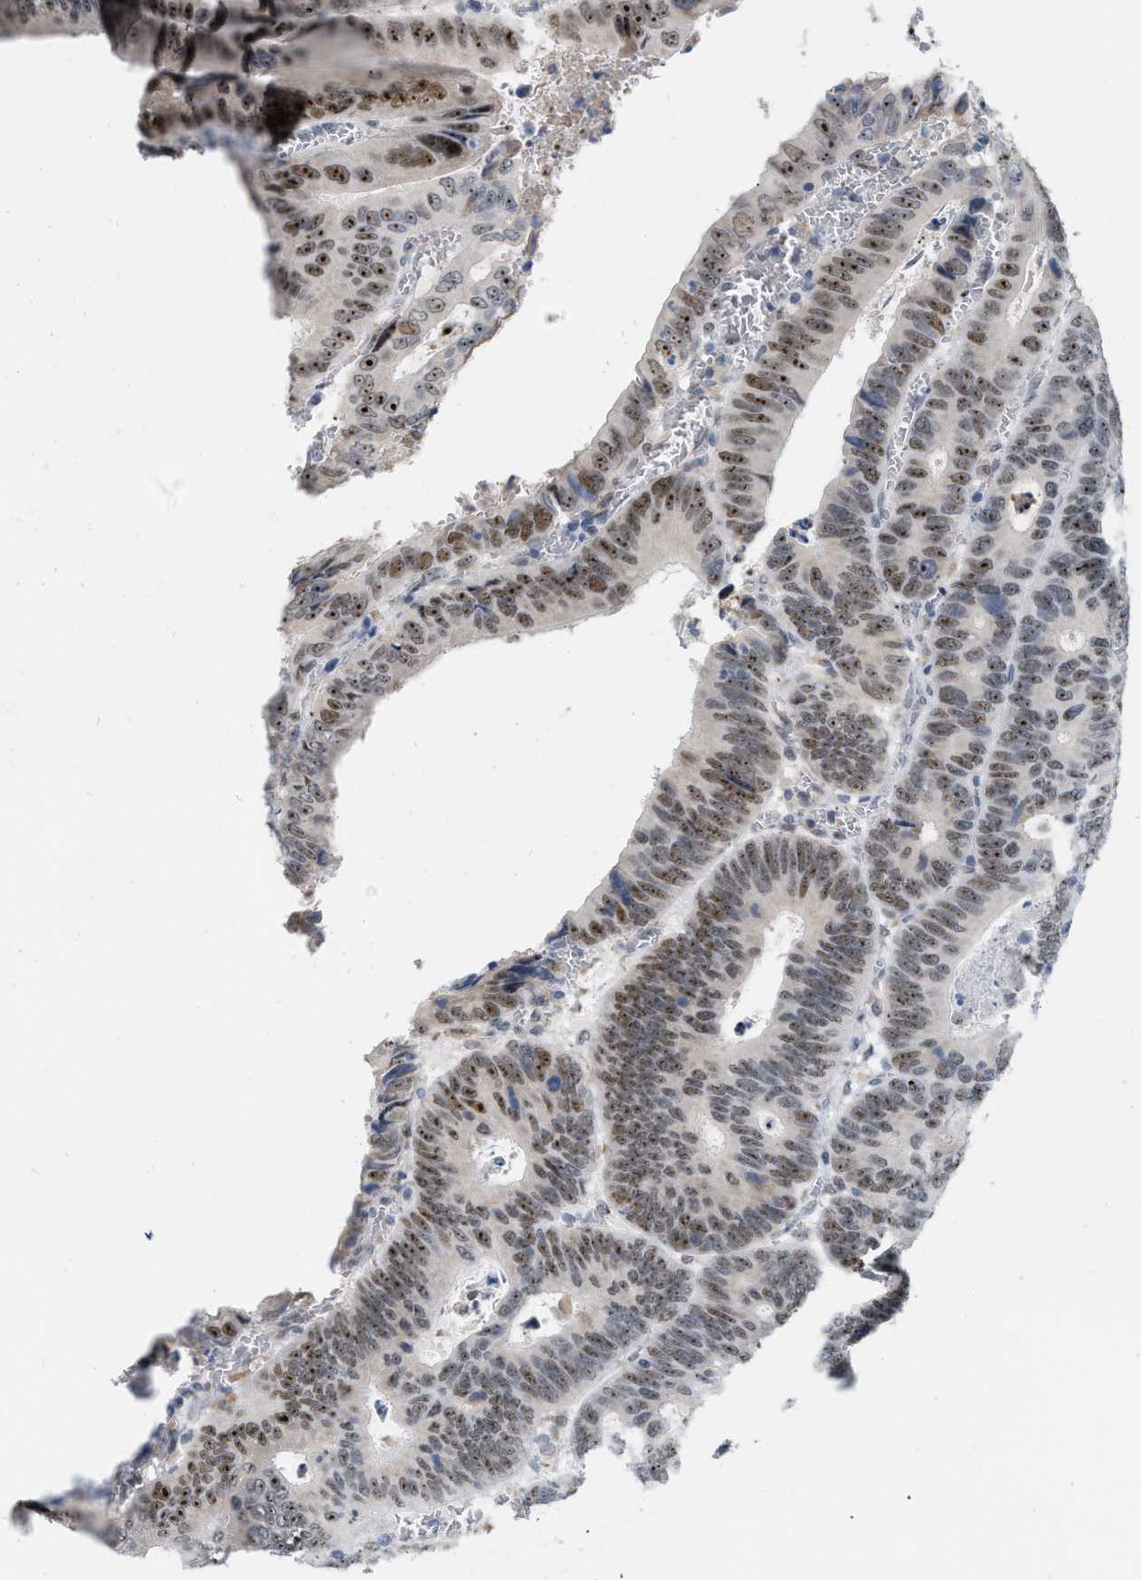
{"staining": {"intensity": "moderate", "quantity": ">75%", "location": "nuclear"}, "tissue": "colorectal cancer", "cell_type": "Tumor cells", "image_type": "cancer", "snomed": [{"axis": "morphology", "description": "Inflammation, NOS"}, {"axis": "morphology", "description": "Adenocarcinoma, NOS"}, {"axis": "topography", "description": "Colon"}], "caption": "Immunohistochemical staining of colorectal cancer (adenocarcinoma) reveals medium levels of moderate nuclear expression in about >75% of tumor cells.", "gene": "ELAC2", "patient": {"sex": "male", "age": 72}}